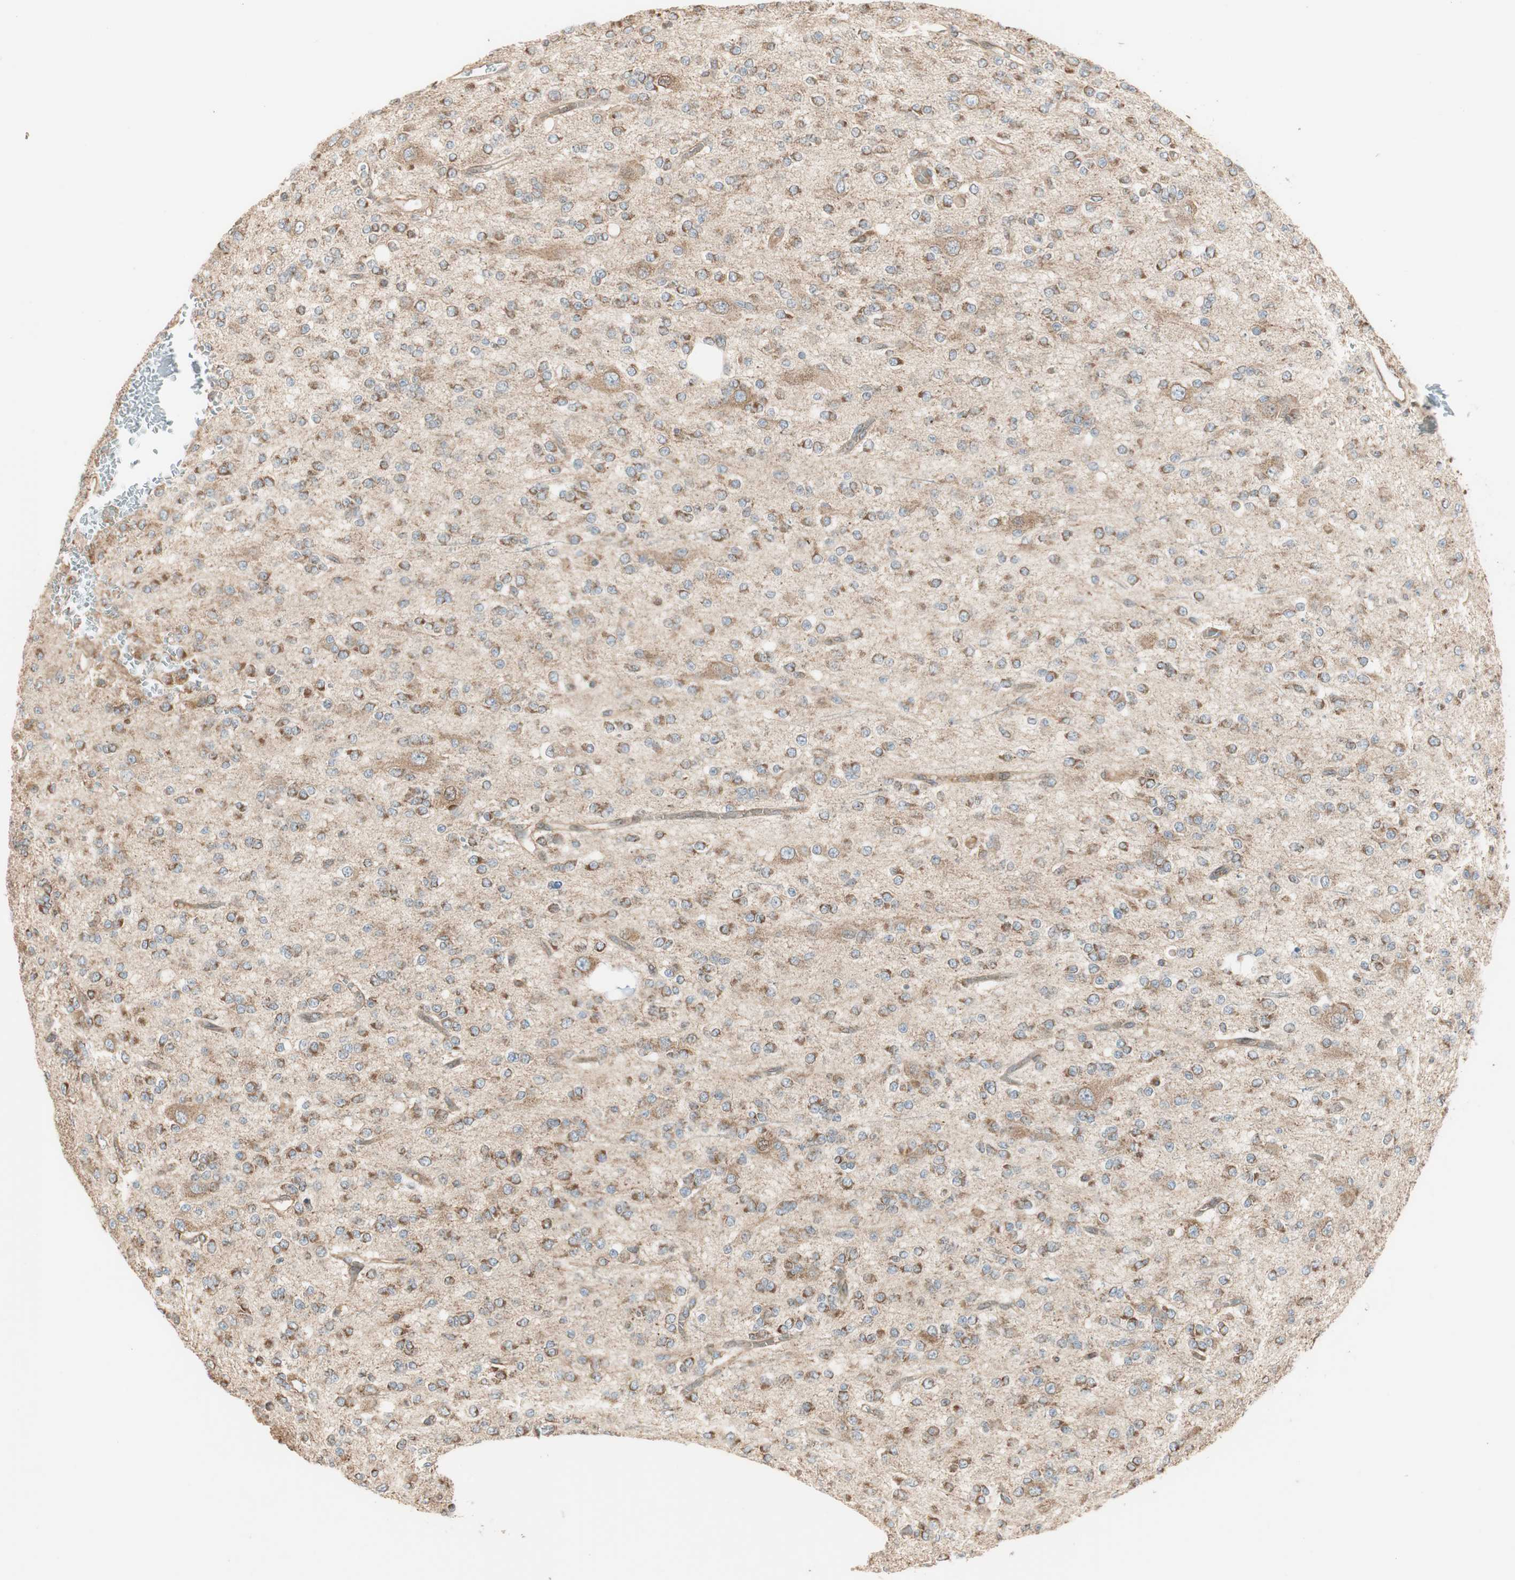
{"staining": {"intensity": "moderate", "quantity": ">75%", "location": "cytoplasmic/membranous"}, "tissue": "glioma", "cell_type": "Tumor cells", "image_type": "cancer", "snomed": [{"axis": "morphology", "description": "Glioma, malignant, Low grade"}, {"axis": "topography", "description": "Brain"}], "caption": "Protein expression analysis of human glioma reveals moderate cytoplasmic/membranous positivity in approximately >75% of tumor cells. (IHC, brightfield microscopy, high magnification).", "gene": "CTTNBP2NL", "patient": {"sex": "male", "age": 38}}